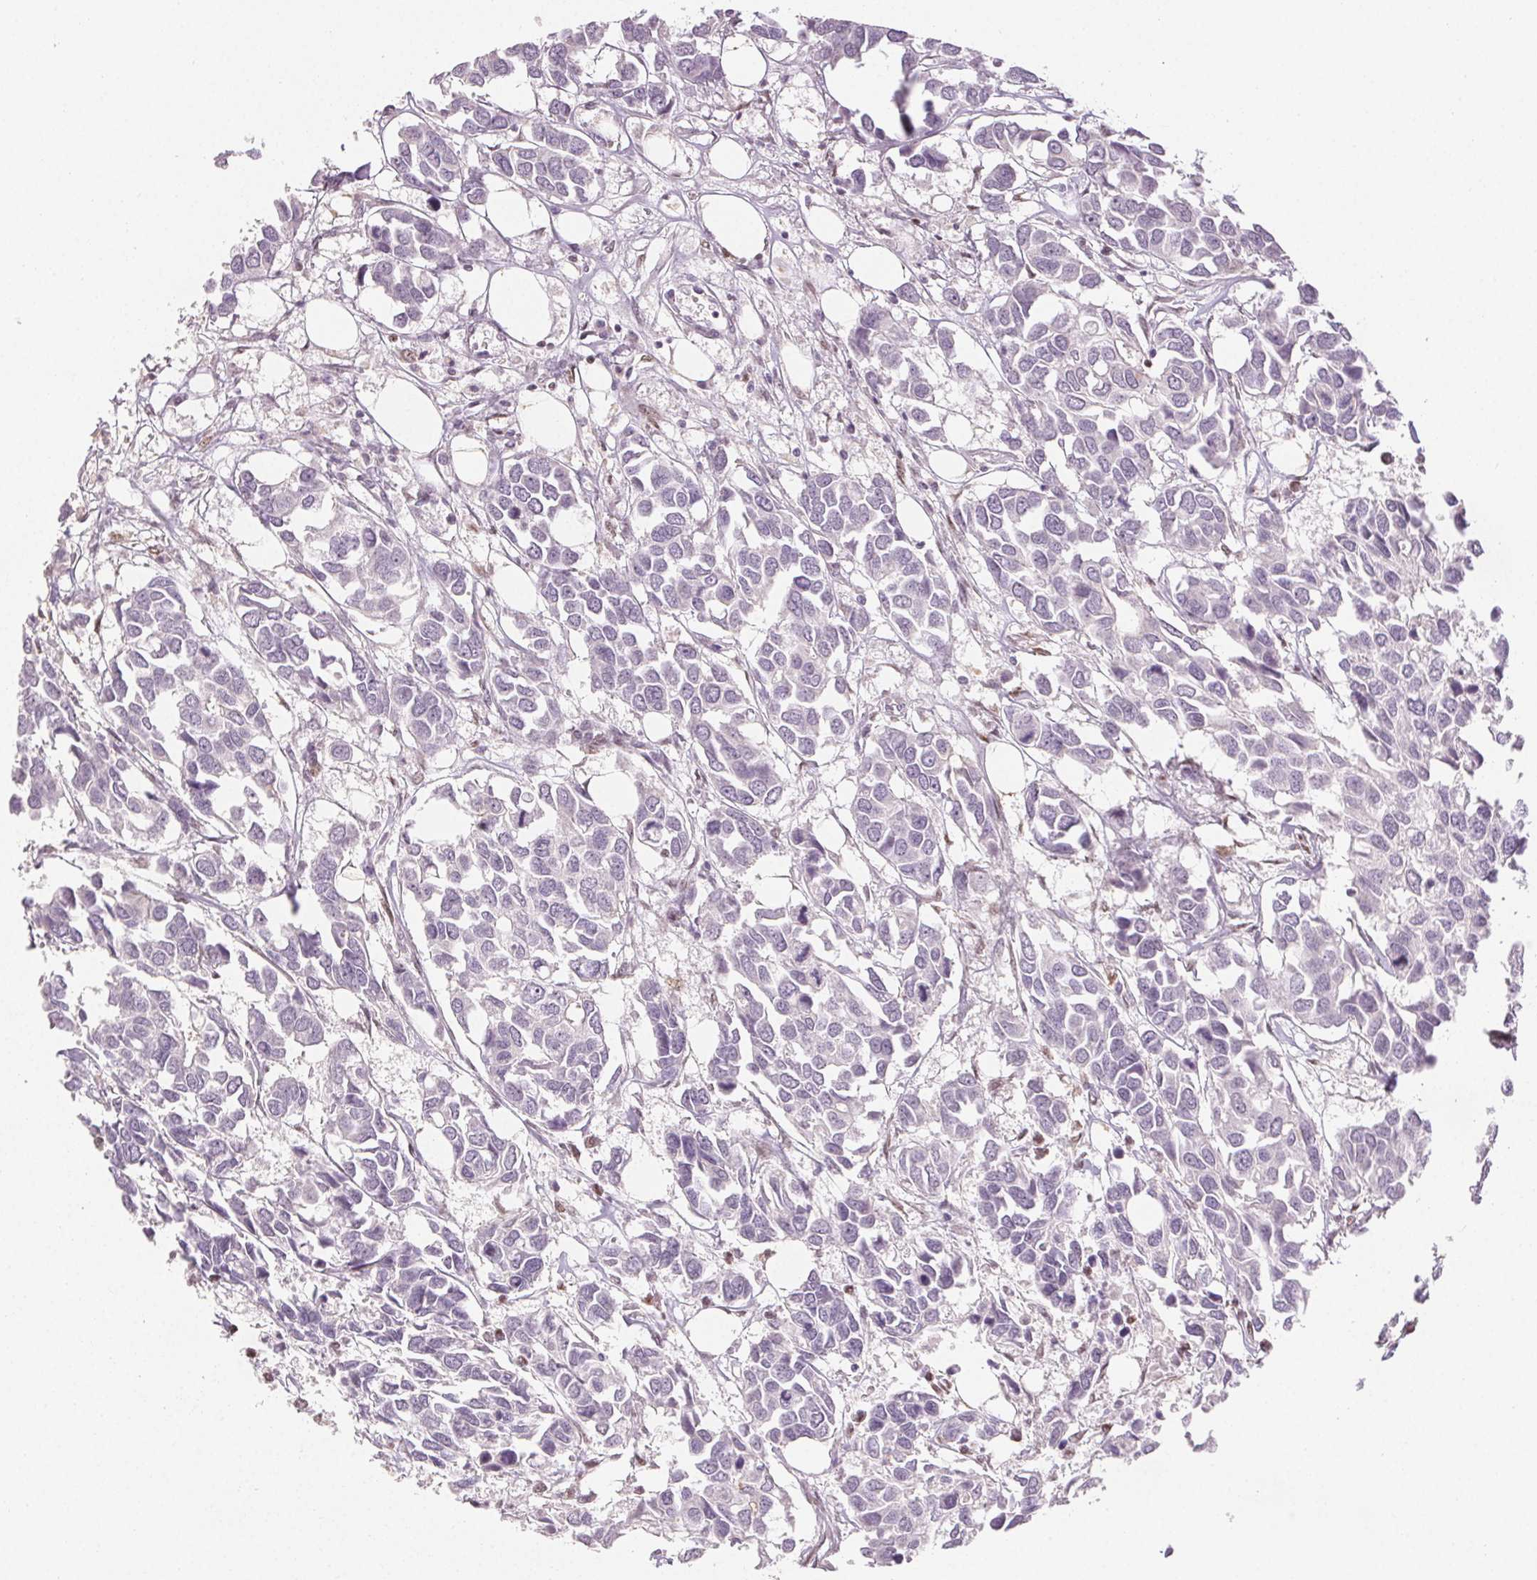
{"staining": {"intensity": "negative", "quantity": "none", "location": "none"}, "tissue": "breast cancer", "cell_type": "Tumor cells", "image_type": "cancer", "snomed": [{"axis": "morphology", "description": "Duct carcinoma"}, {"axis": "topography", "description": "Breast"}], "caption": "Protein analysis of breast cancer reveals no significant staining in tumor cells. The staining was performed using DAB to visualize the protein expression in brown, while the nuclei were stained in blue with hematoxylin (Magnification: 20x).", "gene": "RUNX2", "patient": {"sex": "female", "age": 83}}